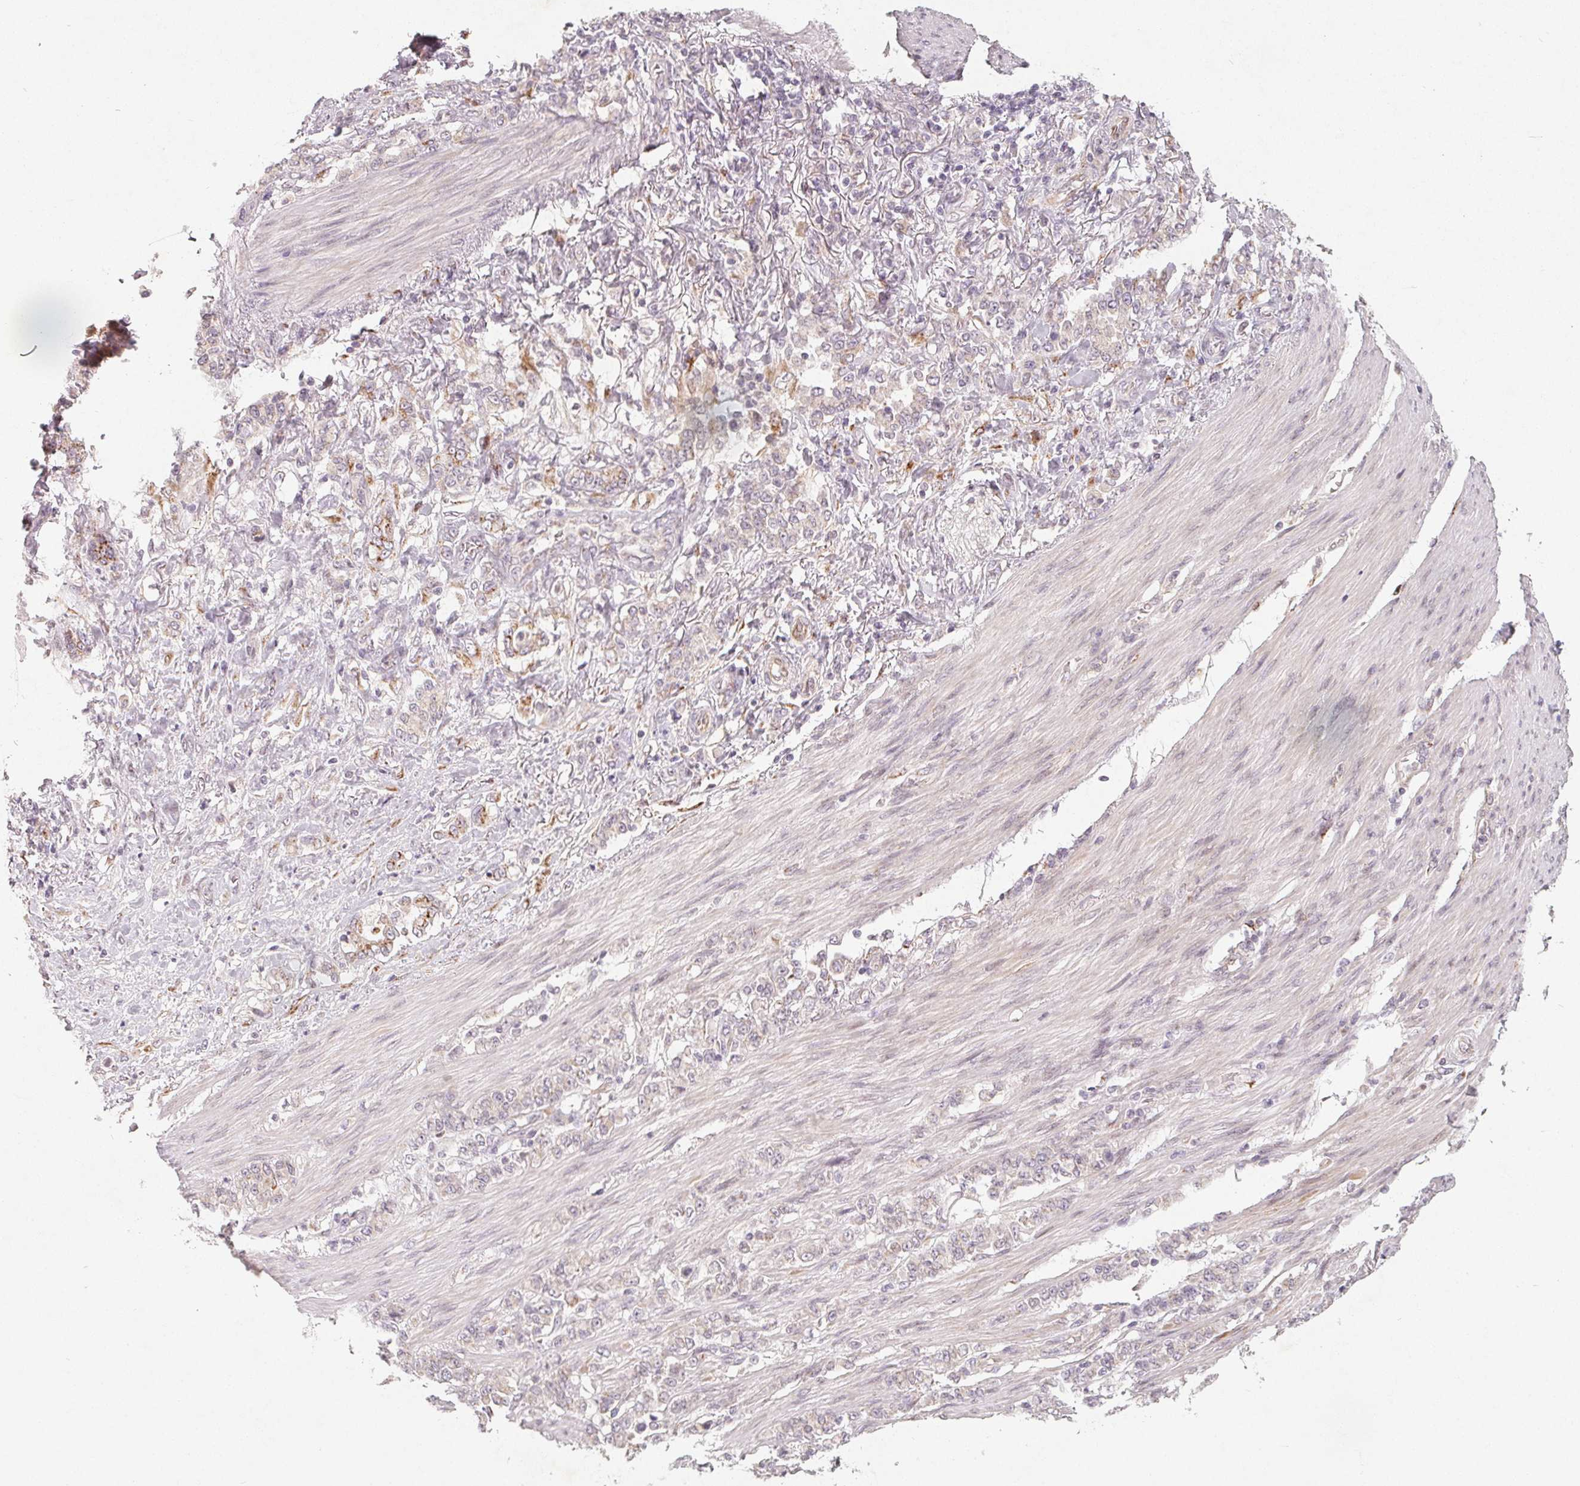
{"staining": {"intensity": "weak", "quantity": "<25%", "location": "cytoplasmic/membranous"}, "tissue": "stomach cancer", "cell_type": "Tumor cells", "image_type": "cancer", "snomed": [{"axis": "morphology", "description": "Adenocarcinoma, NOS"}, {"axis": "topography", "description": "Stomach"}], "caption": "The micrograph shows no significant expression in tumor cells of adenocarcinoma (stomach). (DAB immunohistochemistry (IHC), high magnification).", "gene": "TMSB15B", "patient": {"sex": "female", "age": 79}}